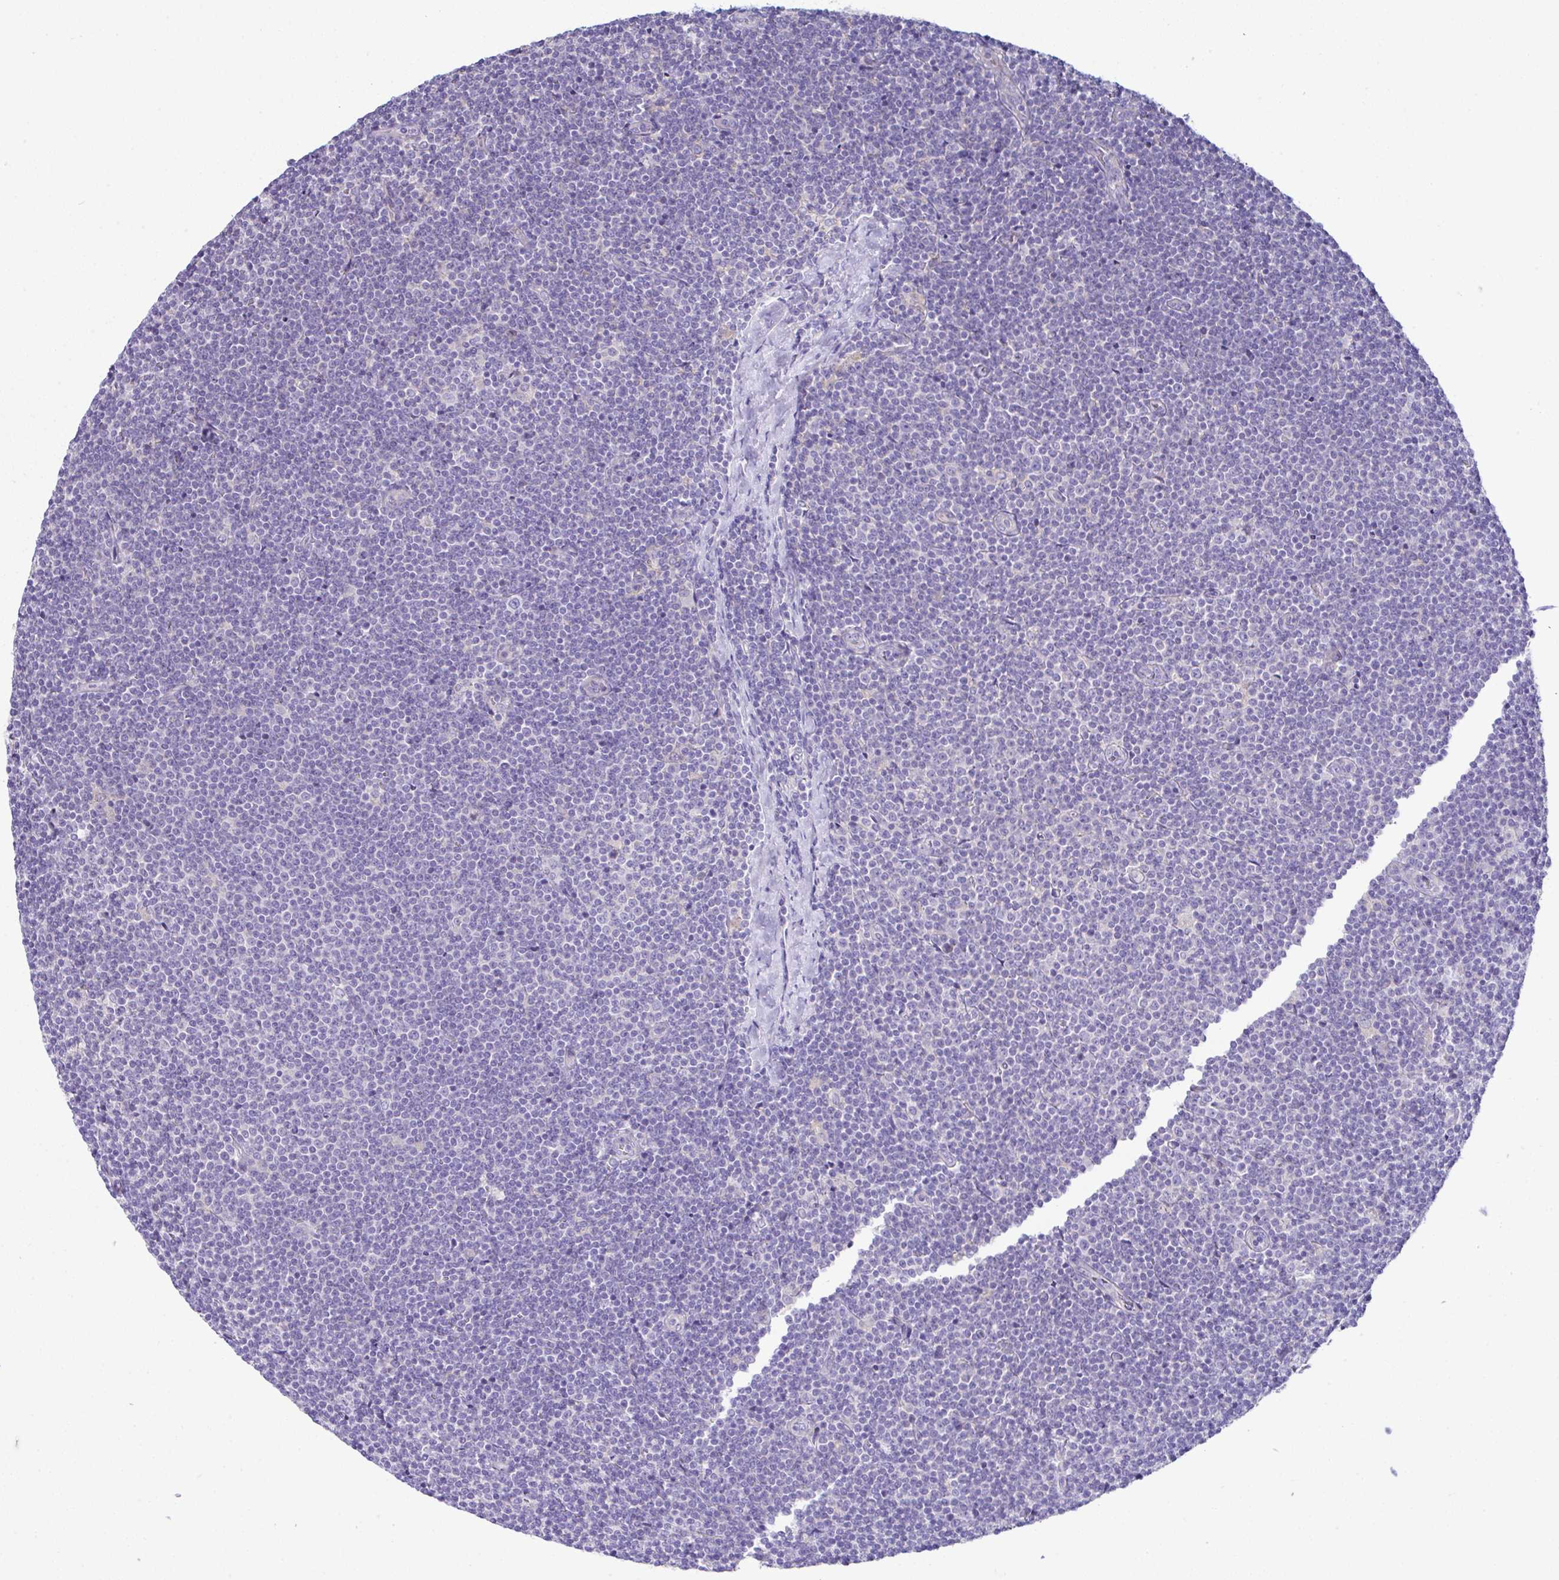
{"staining": {"intensity": "negative", "quantity": "none", "location": "none"}, "tissue": "lymphoma", "cell_type": "Tumor cells", "image_type": "cancer", "snomed": [{"axis": "morphology", "description": "Malignant lymphoma, non-Hodgkin's type, Low grade"}, {"axis": "topography", "description": "Lymph node"}], "caption": "Tumor cells show no significant protein staining in malignant lymphoma, non-Hodgkin's type (low-grade). Brightfield microscopy of IHC stained with DAB (3,3'-diaminobenzidine) (brown) and hematoxylin (blue), captured at high magnification.", "gene": "OR4P4", "patient": {"sex": "male", "age": 48}}